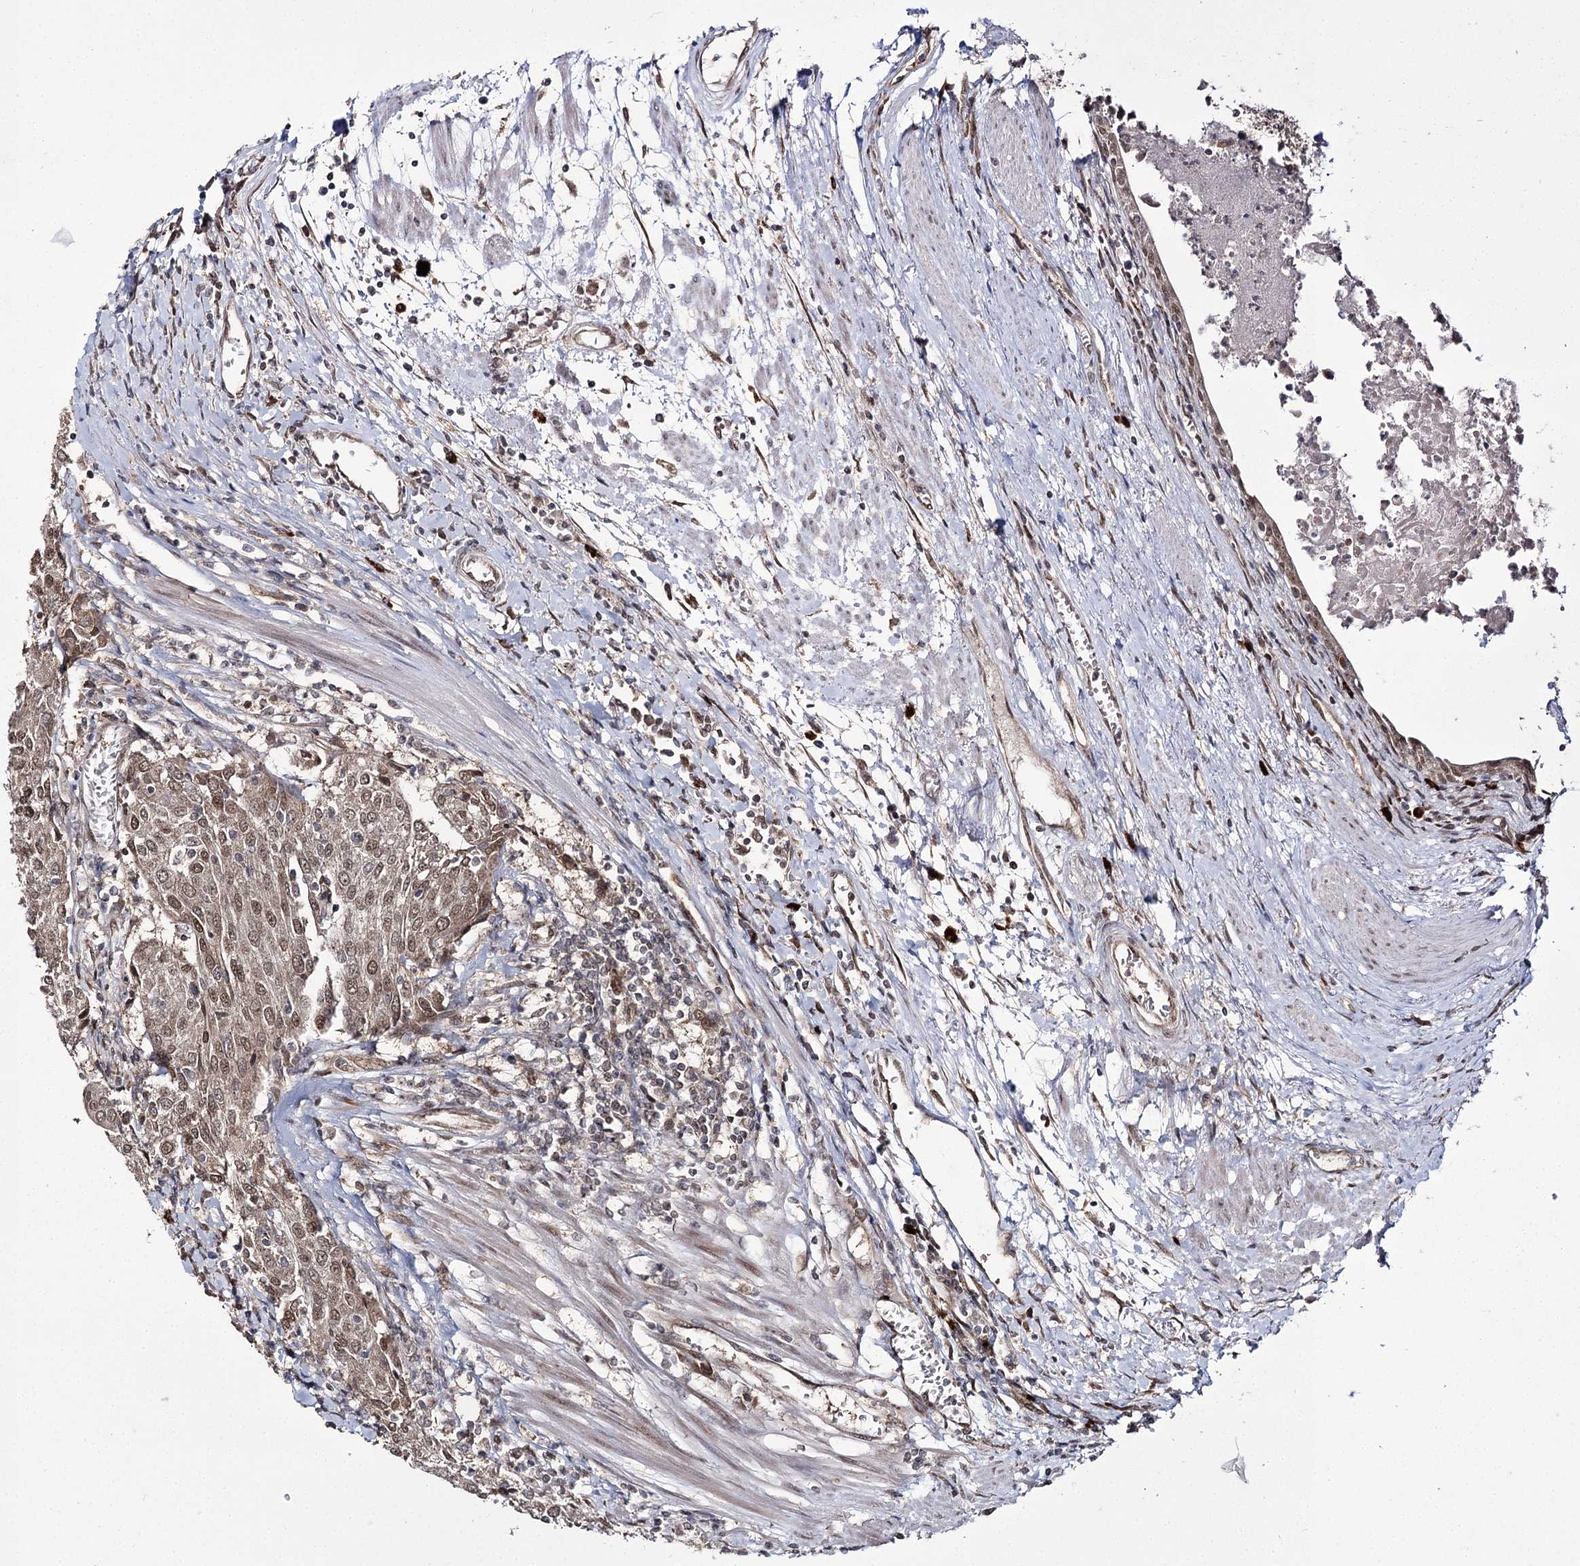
{"staining": {"intensity": "weak", "quantity": ">75%", "location": "cytoplasmic/membranous,nuclear"}, "tissue": "urothelial cancer", "cell_type": "Tumor cells", "image_type": "cancer", "snomed": [{"axis": "morphology", "description": "Urothelial carcinoma, High grade"}, {"axis": "topography", "description": "Urinary bladder"}], "caption": "This is a photomicrograph of IHC staining of high-grade urothelial carcinoma, which shows weak expression in the cytoplasmic/membranous and nuclear of tumor cells.", "gene": "TRNT1", "patient": {"sex": "female", "age": 85}}